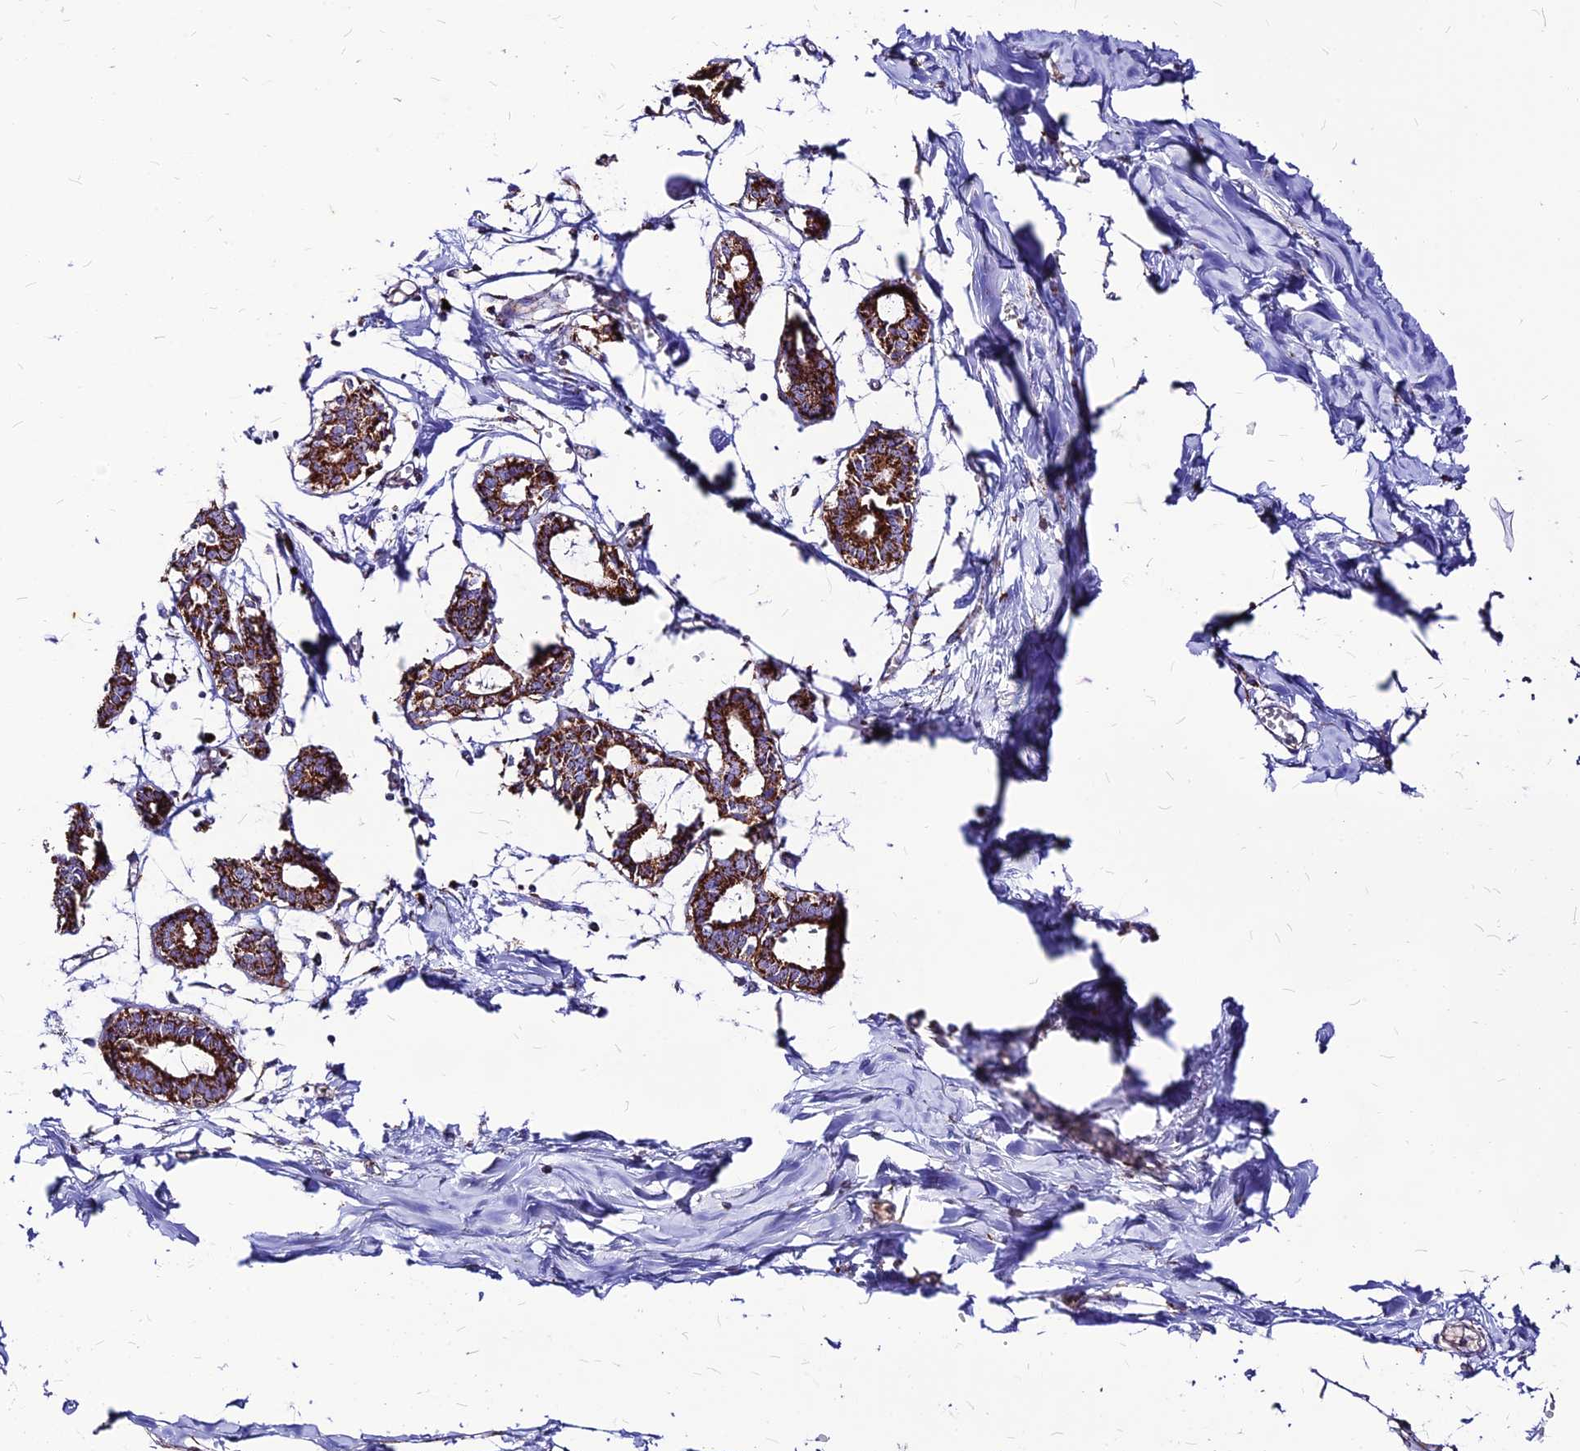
{"staining": {"intensity": "negative", "quantity": "none", "location": "none"}, "tissue": "breast", "cell_type": "Adipocytes", "image_type": "normal", "snomed": [{"axis": "morphology", "description": "Normal tissue, NOS"}, {"axis": "topography", "description": "Breast"}], "caption": "Immunohistochemistry (IHC) histopathology image of unremarkable human breast stained for a protein (brown), which reveals no expression in adipocytes.", "gene": "ECI1", "patient": {"sex": "female", "age": 27}}